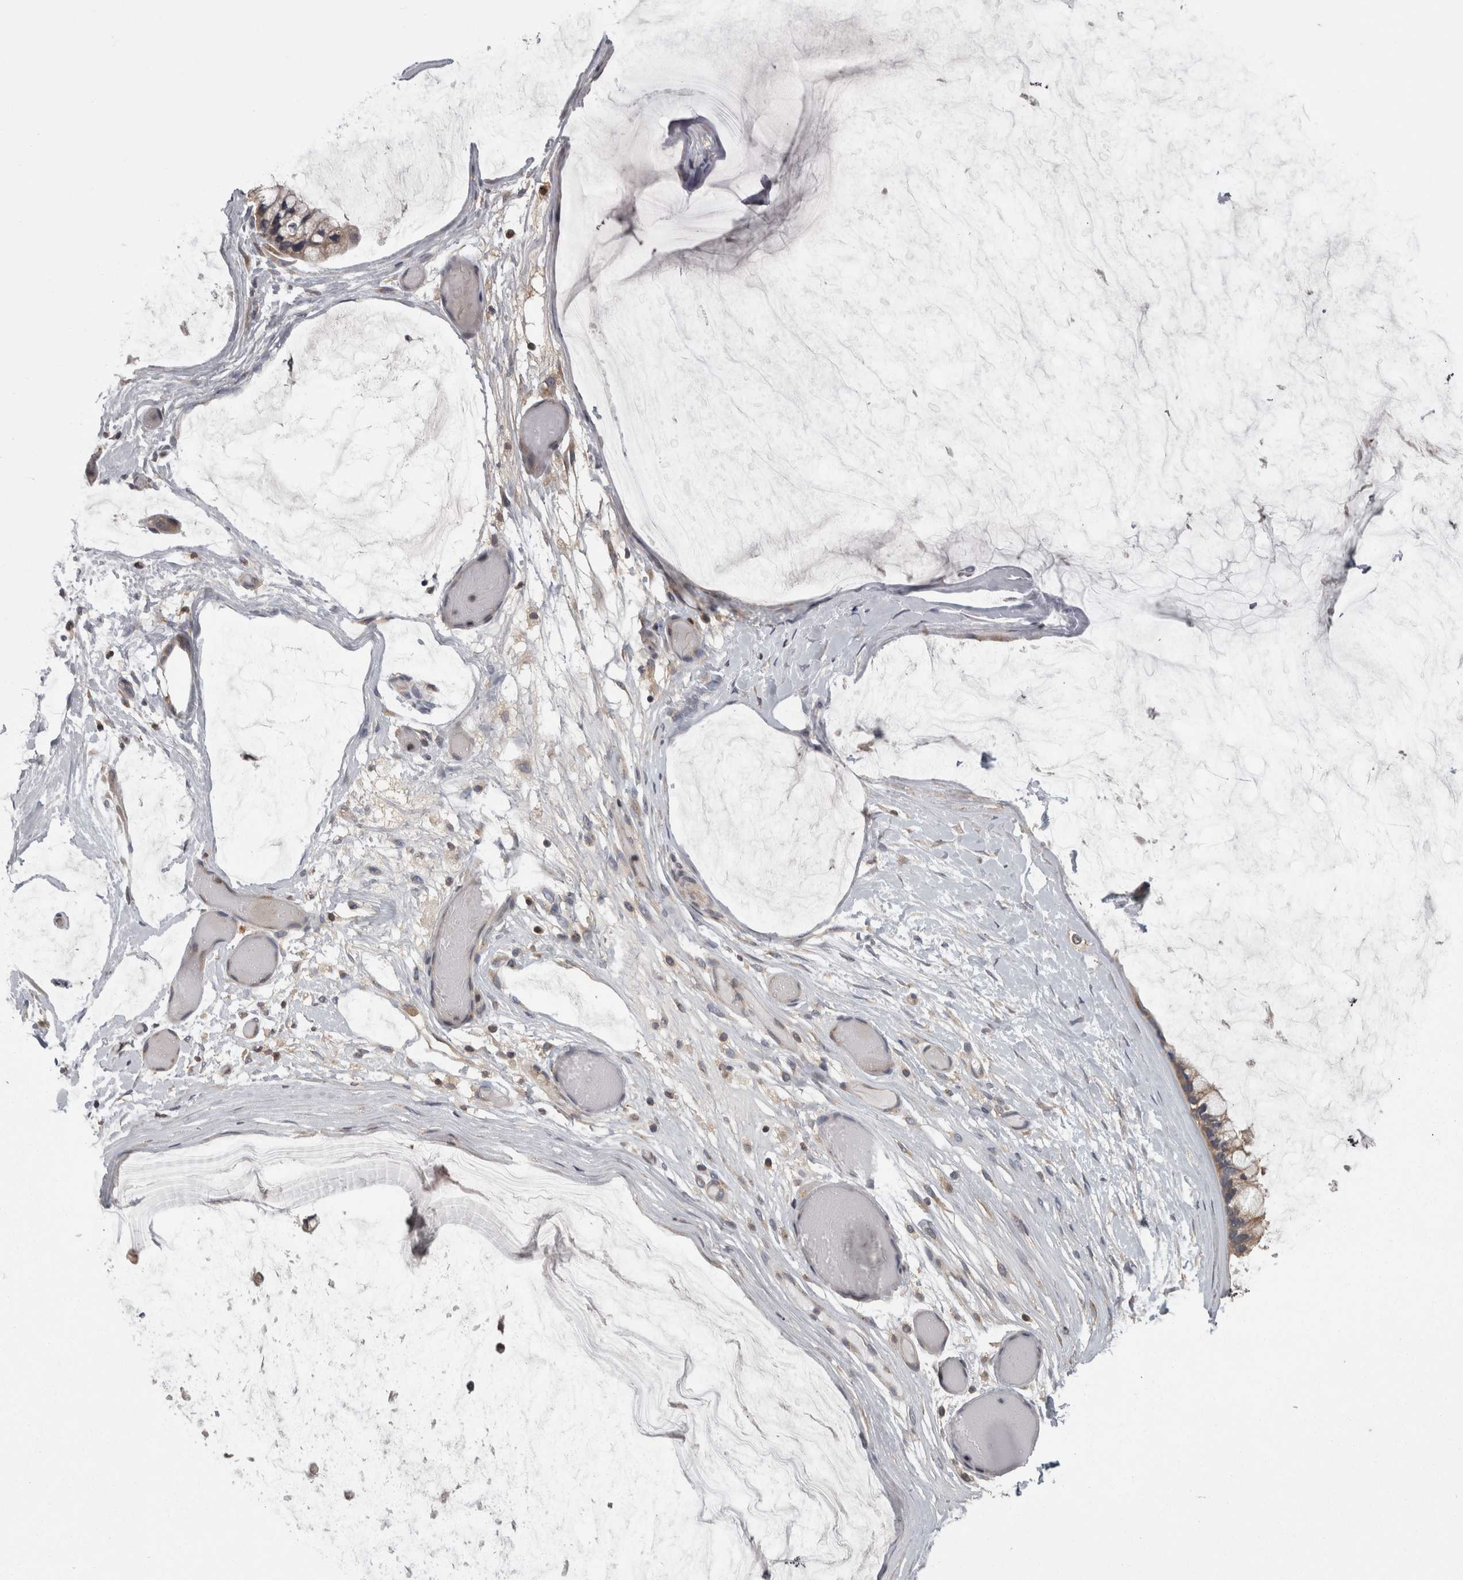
{"staining": {"intensity": "weak", "quantity": ">75%", "location": "cytoplasmic/membranous"}, "tissue": "ovarian cancer", "cell_type": "Tumor cells", "image_type": "cancer", "snomed": [{"axis": "morphology", "description": "Cystadenocarcinoma, mucinous, NOS"}, {"axis": "topography", "description": "Ovary"}], "caption": "High-magnification brightfield microscopy of mucinous cystadenocarcinoma (ovarian) stained with DAB (brown) and counterstained with hematoxylin (blue). tumor cells exhibit weak cytoplasmic/membranous expression is present in approximately>75% of cells.", "gene": "PCM1", "patient": {"sex": "female", "age": 39}}